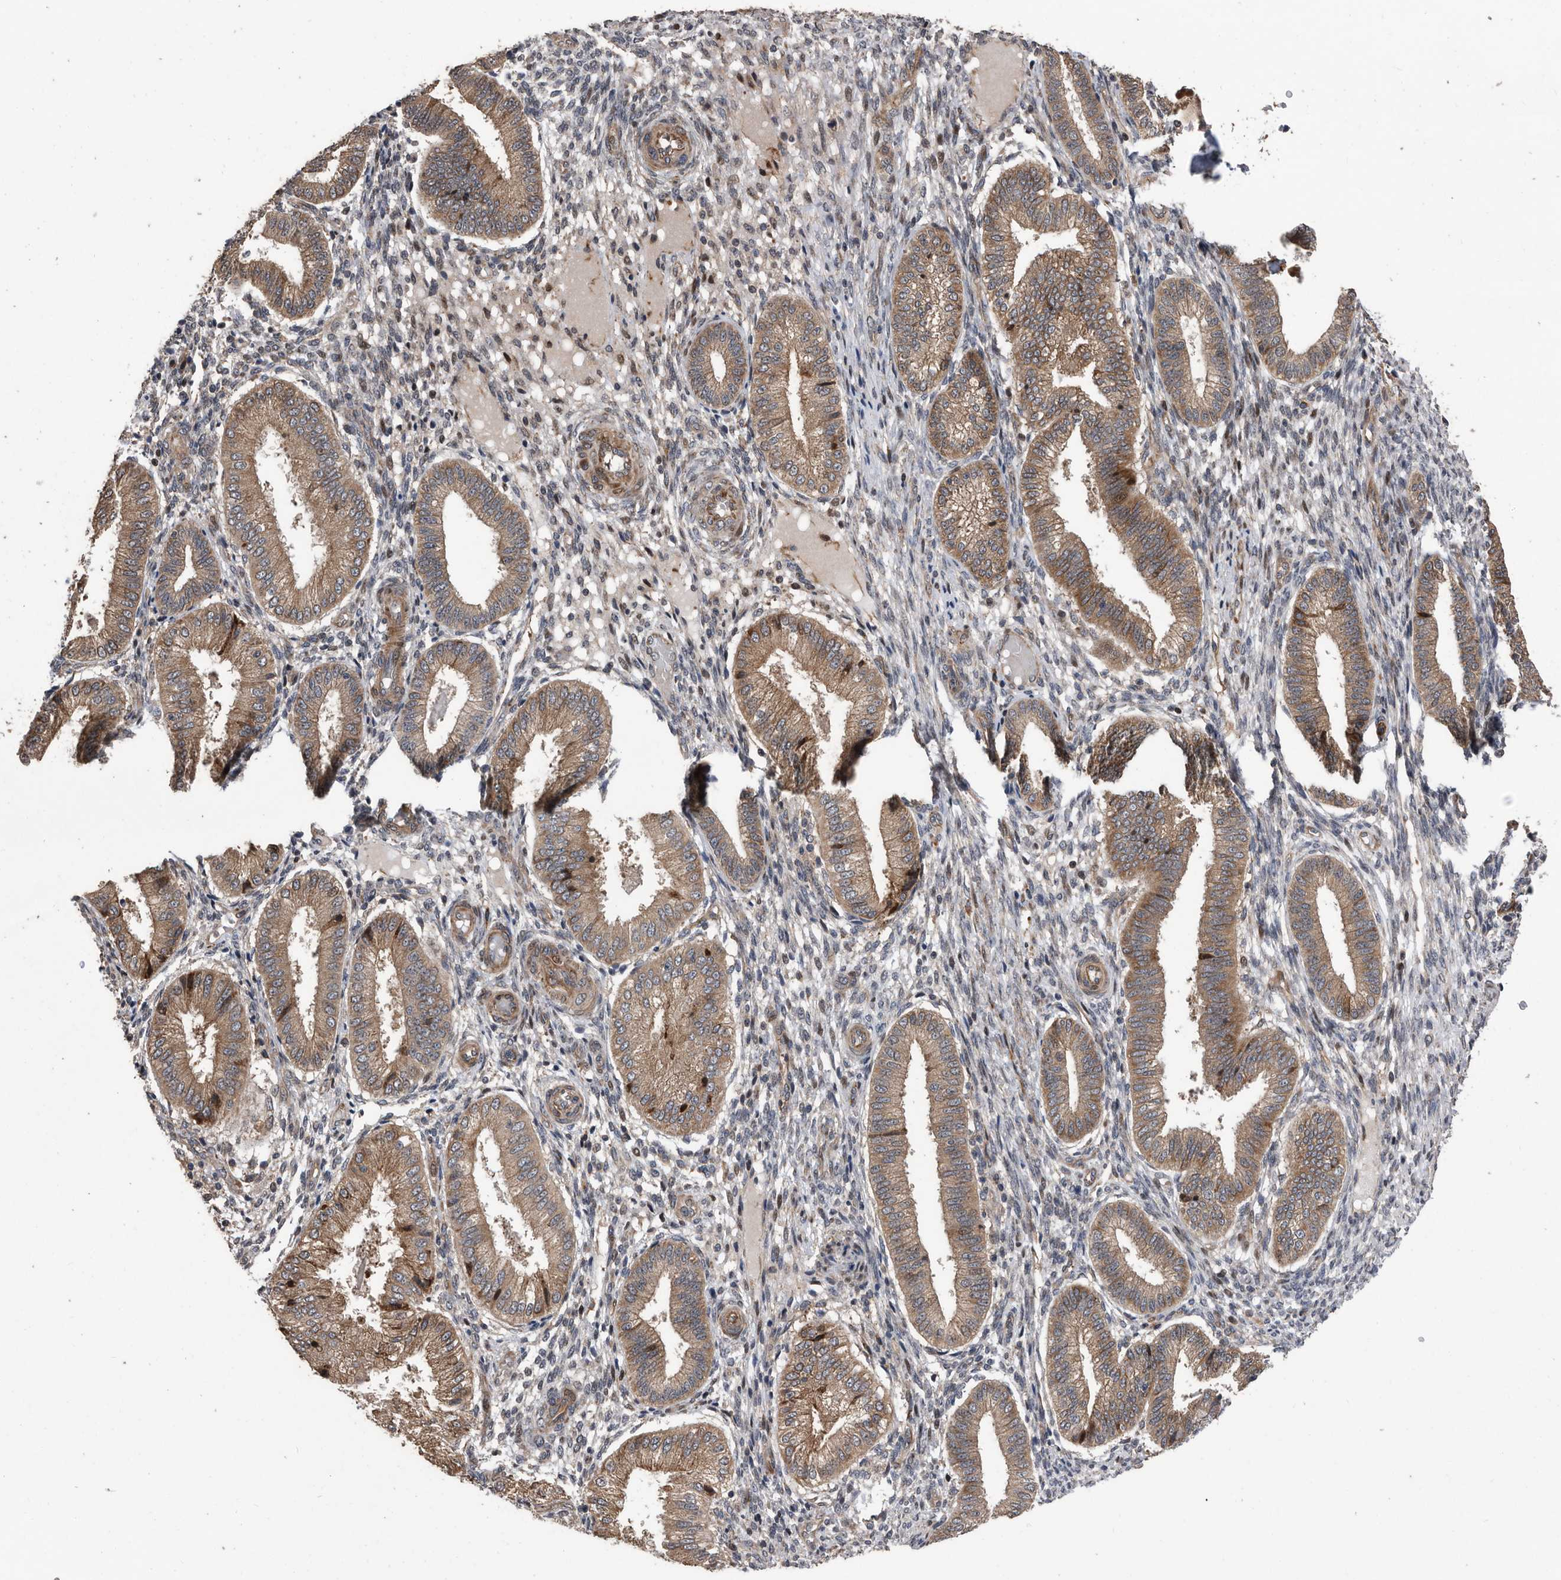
{"staining": {"intensity": "moderate", "quantity": "<25%", "location": "cytoplasmic/membranous"}, "tissue": "endometrium", "cell_type": "Cells in endometrial stroma", "image_type": "normal", "snomed": [{"axis": "morphology", "description": "Normal tissue, NOS"}, {"axis": "topography", "description": "Endometrium"}], "caption": "Endometrium stained with DAB IHC demonstrates low levels of moderate cytoplasmic/membranous positivity in approximately <25% of cells in endometrial stroma. (DAB IHC, brown staining for protein, blue staining for nuclei).", "gene": "SERINC2", "patient": {"sex": "female", "age": 39}}